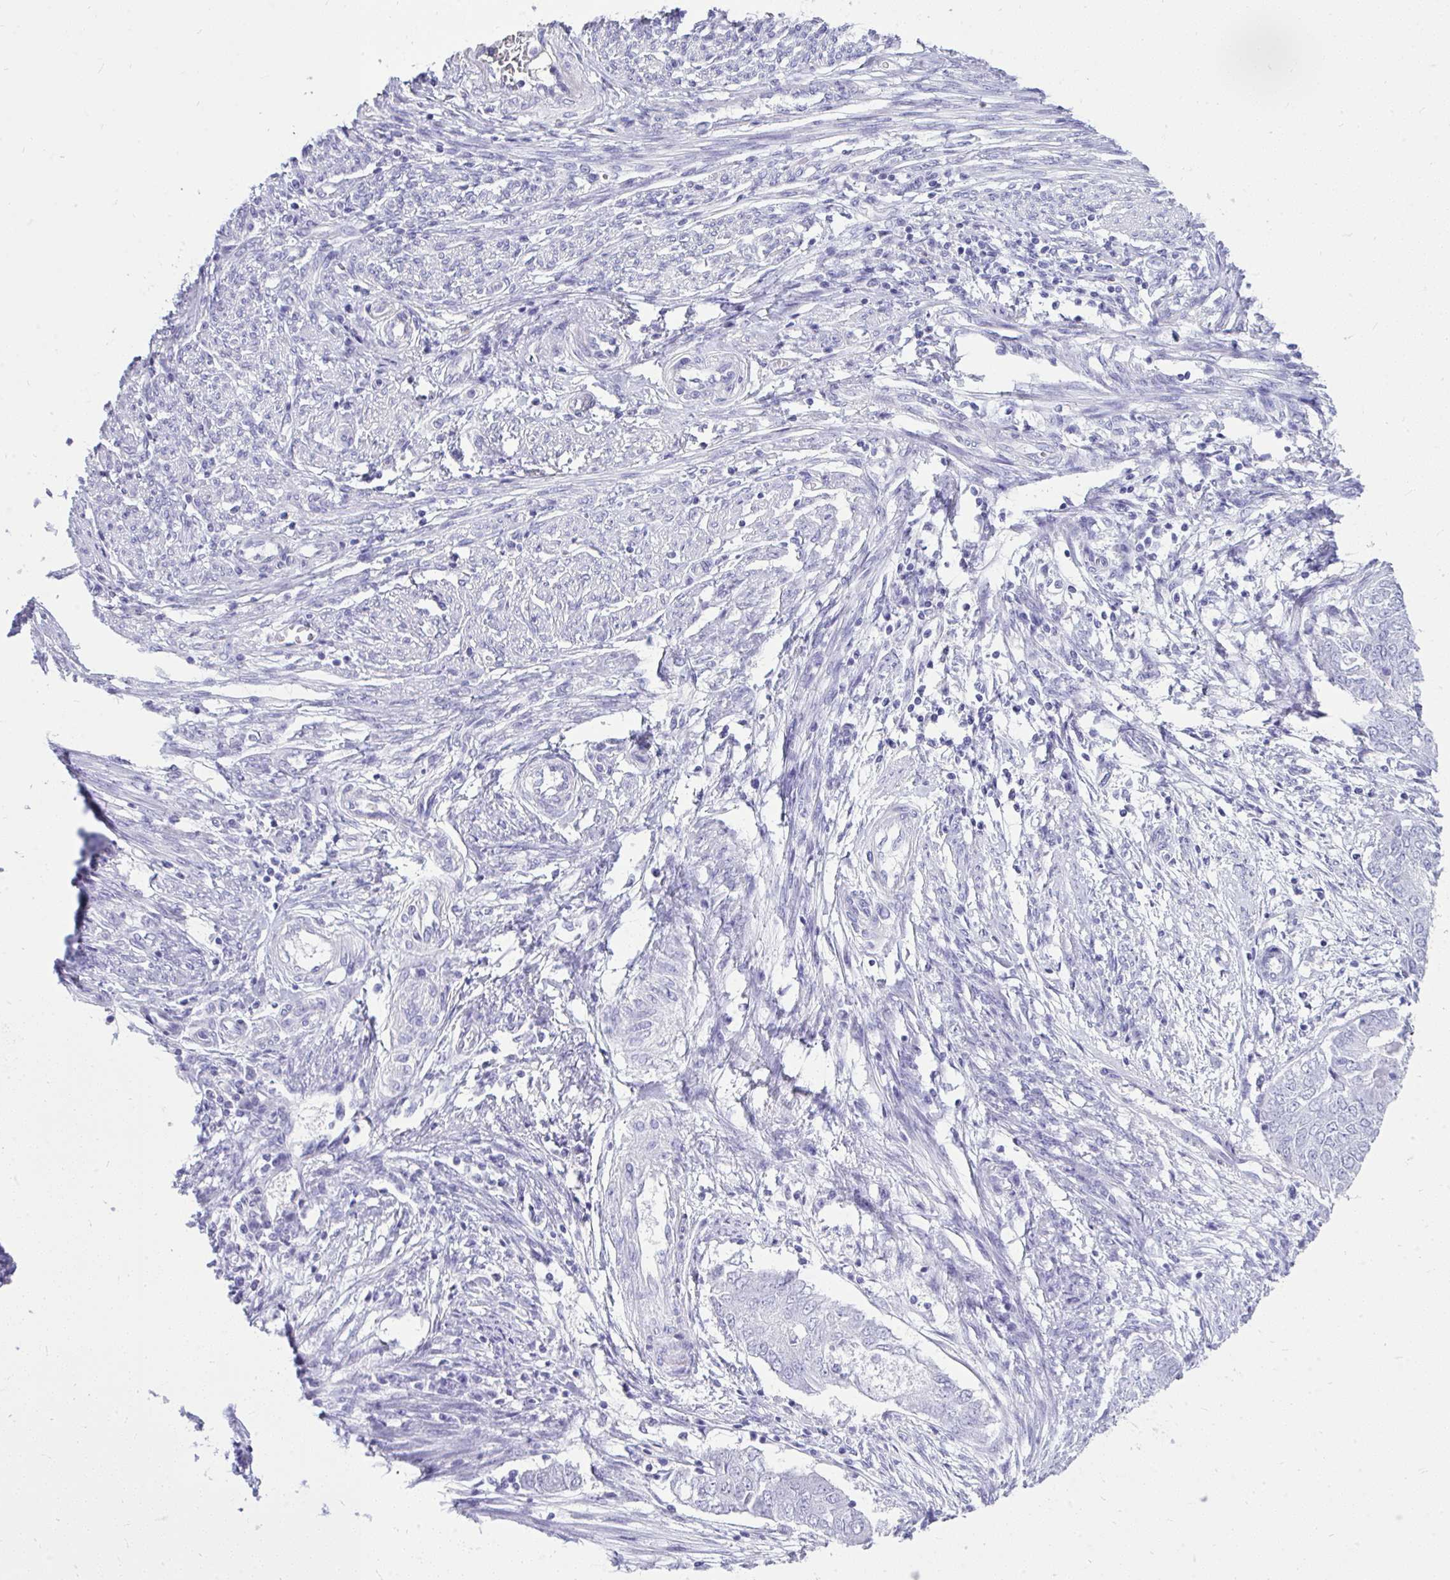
{"staining": {"intensity": "negative", "quantity": "none", "location": "none"}, "tissue": "endometrial cancer", "cell_type": "Tumor cells", "image_type": "cancer", "snomed": [{"axis": "morphology", "description": "Adenocarcinoma, NOS"}, {"axis": "topography", "description": "Endometrium"}], "caption": "Immunohistochemistry of endometrial cancer shows no expression in tumor cells. The staining was performed using DAB to visualize the protein expression in brown, while the nuclei were stained in blue with hematoxylin (Magnification: 20x).", "gene": "PRM2", "patient": {"sex": "female", "age": 62}}